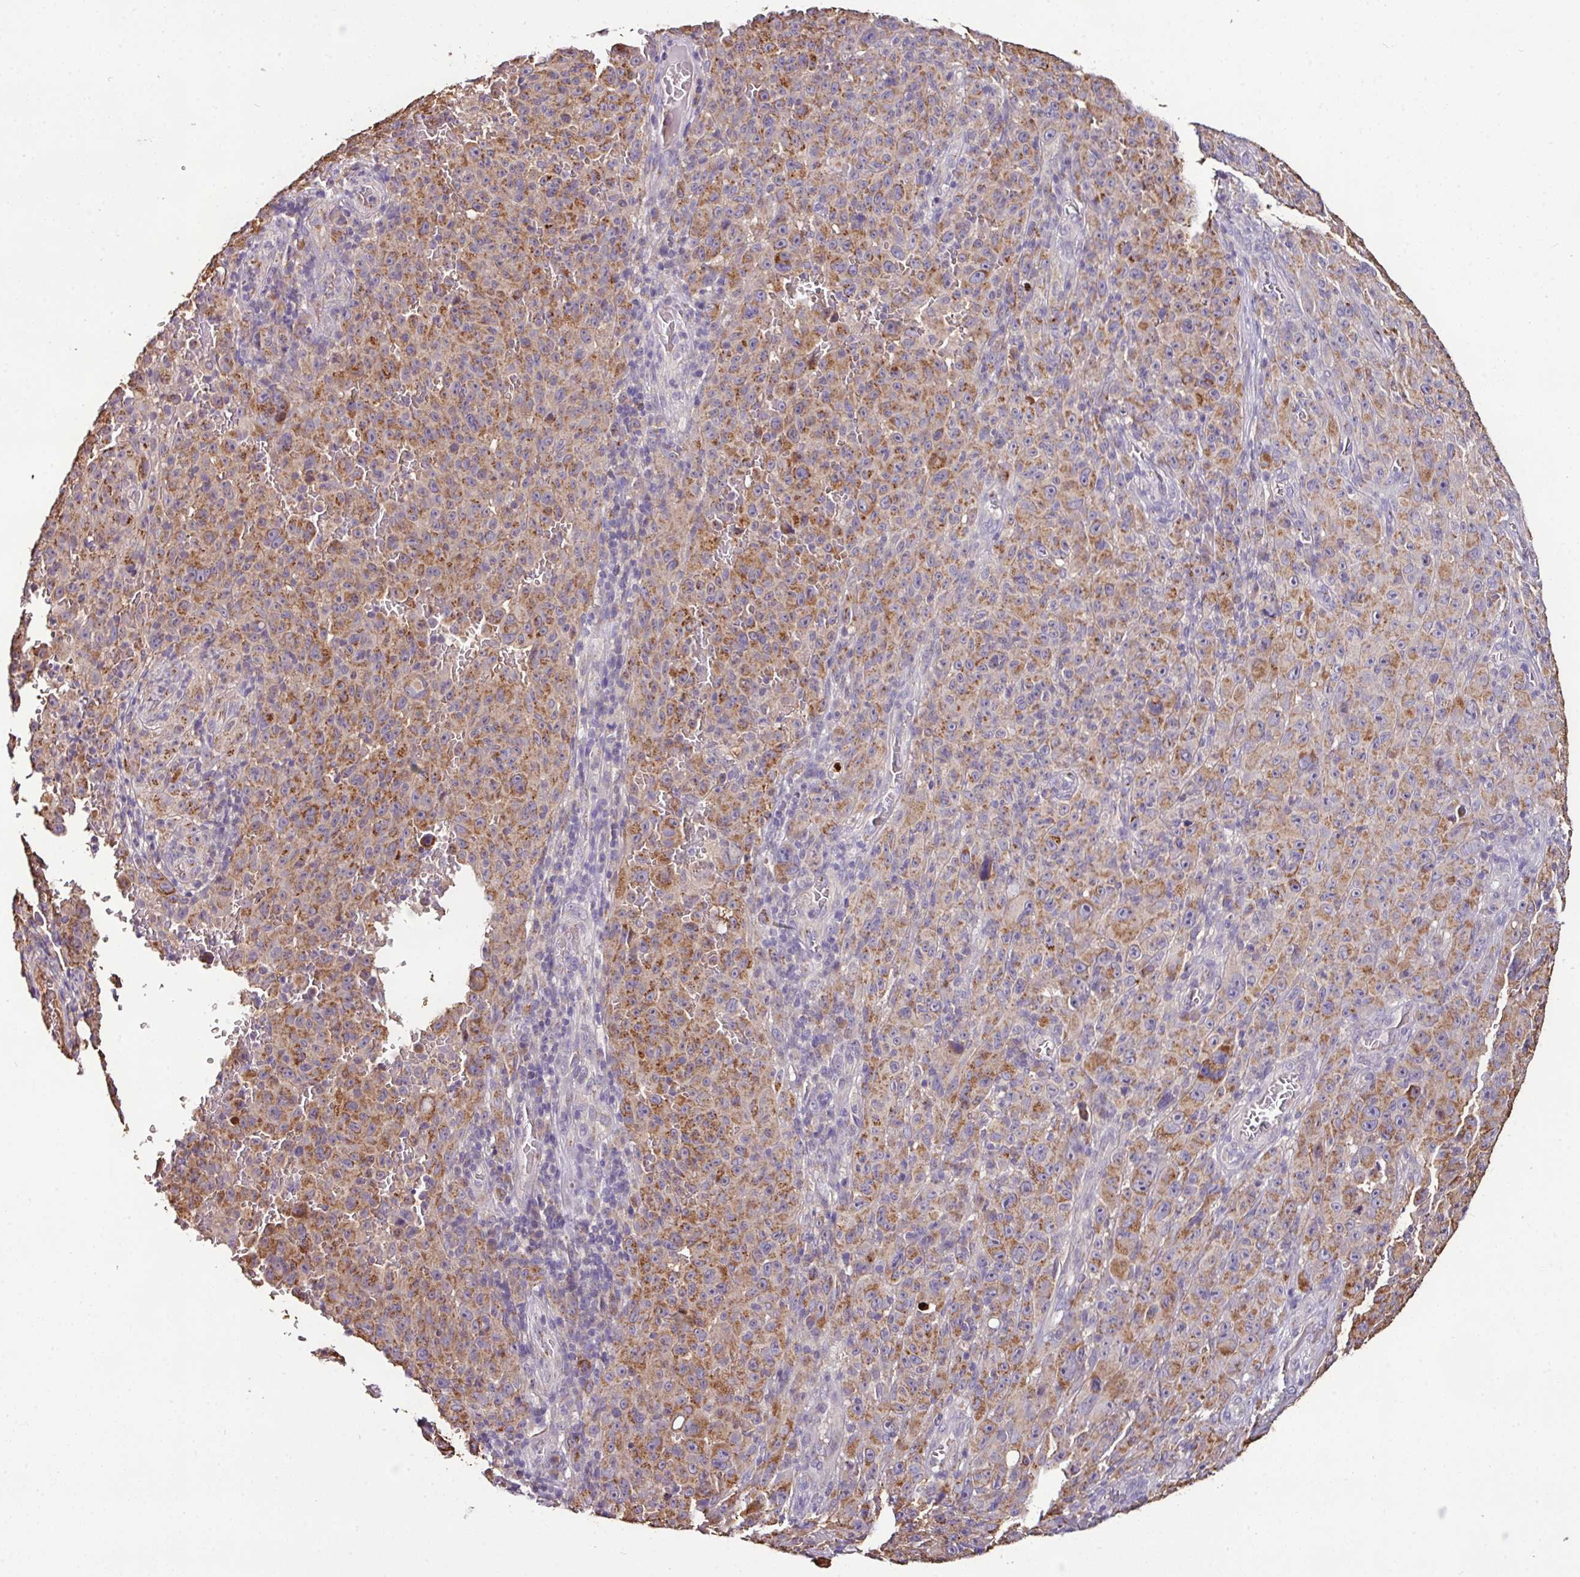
{"staining": {"intensity": "moderate", "quantity": ">75%", "location": "cytoplasmic/membranous"}, "tissue": "melanoma", "cell_type": "Tumor cells", "image_type": "cancer", "snomed": [{"axis": "morphology", "description": "Malignant melanoma, NOS"}, {"axis": "topography", "description": "Skin"}], "caption": "Protein staining displays moderate cytoplasmic/membranous staining in about >75% of tumor cells in malignant melanoma.", "gene": "CPD", "patient": {"sex": "female", "age": 82}}